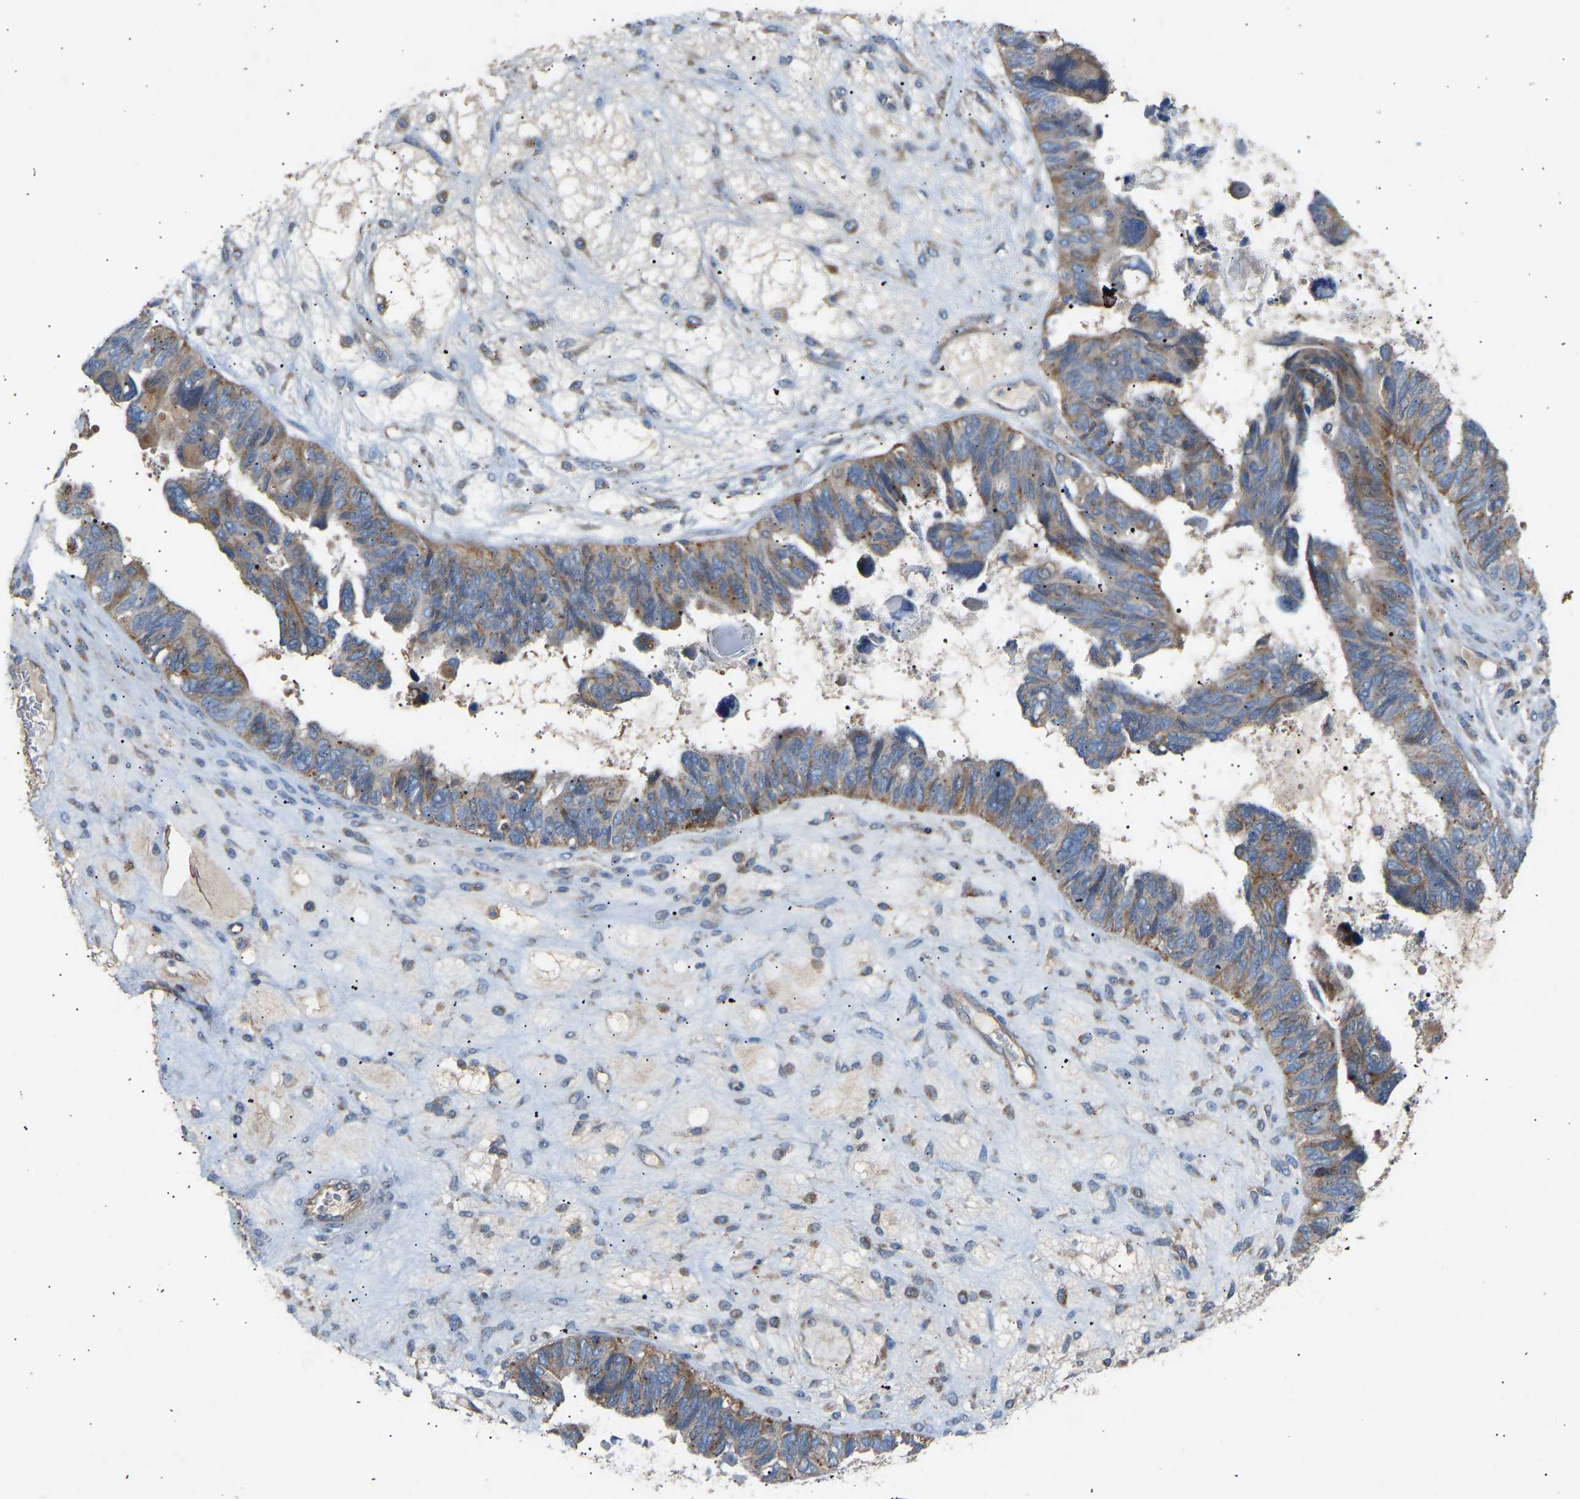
{"staining": {"intensity": "weak", "quantity": ">75%", "location": "cytoplasmic/membranous"}, "tissue": "ovarian cancer", "cell_type": "Tumor cells", "image_type": "cancer", "snomed": [{"axis": "morphology", "description": "Cystadenocarcinoma, serous, NOS"}, {"axis": "topography", "description": "Ovary"}], "caption": "Protein analysis of ovarian cancer (serous cystadenocarcinoma) tissue shows weak cytoplasmic/membranous positivity in about >75% of tumor cells.", "gene": "RGP1", "patient": {"sex": "female", "age": 79}}